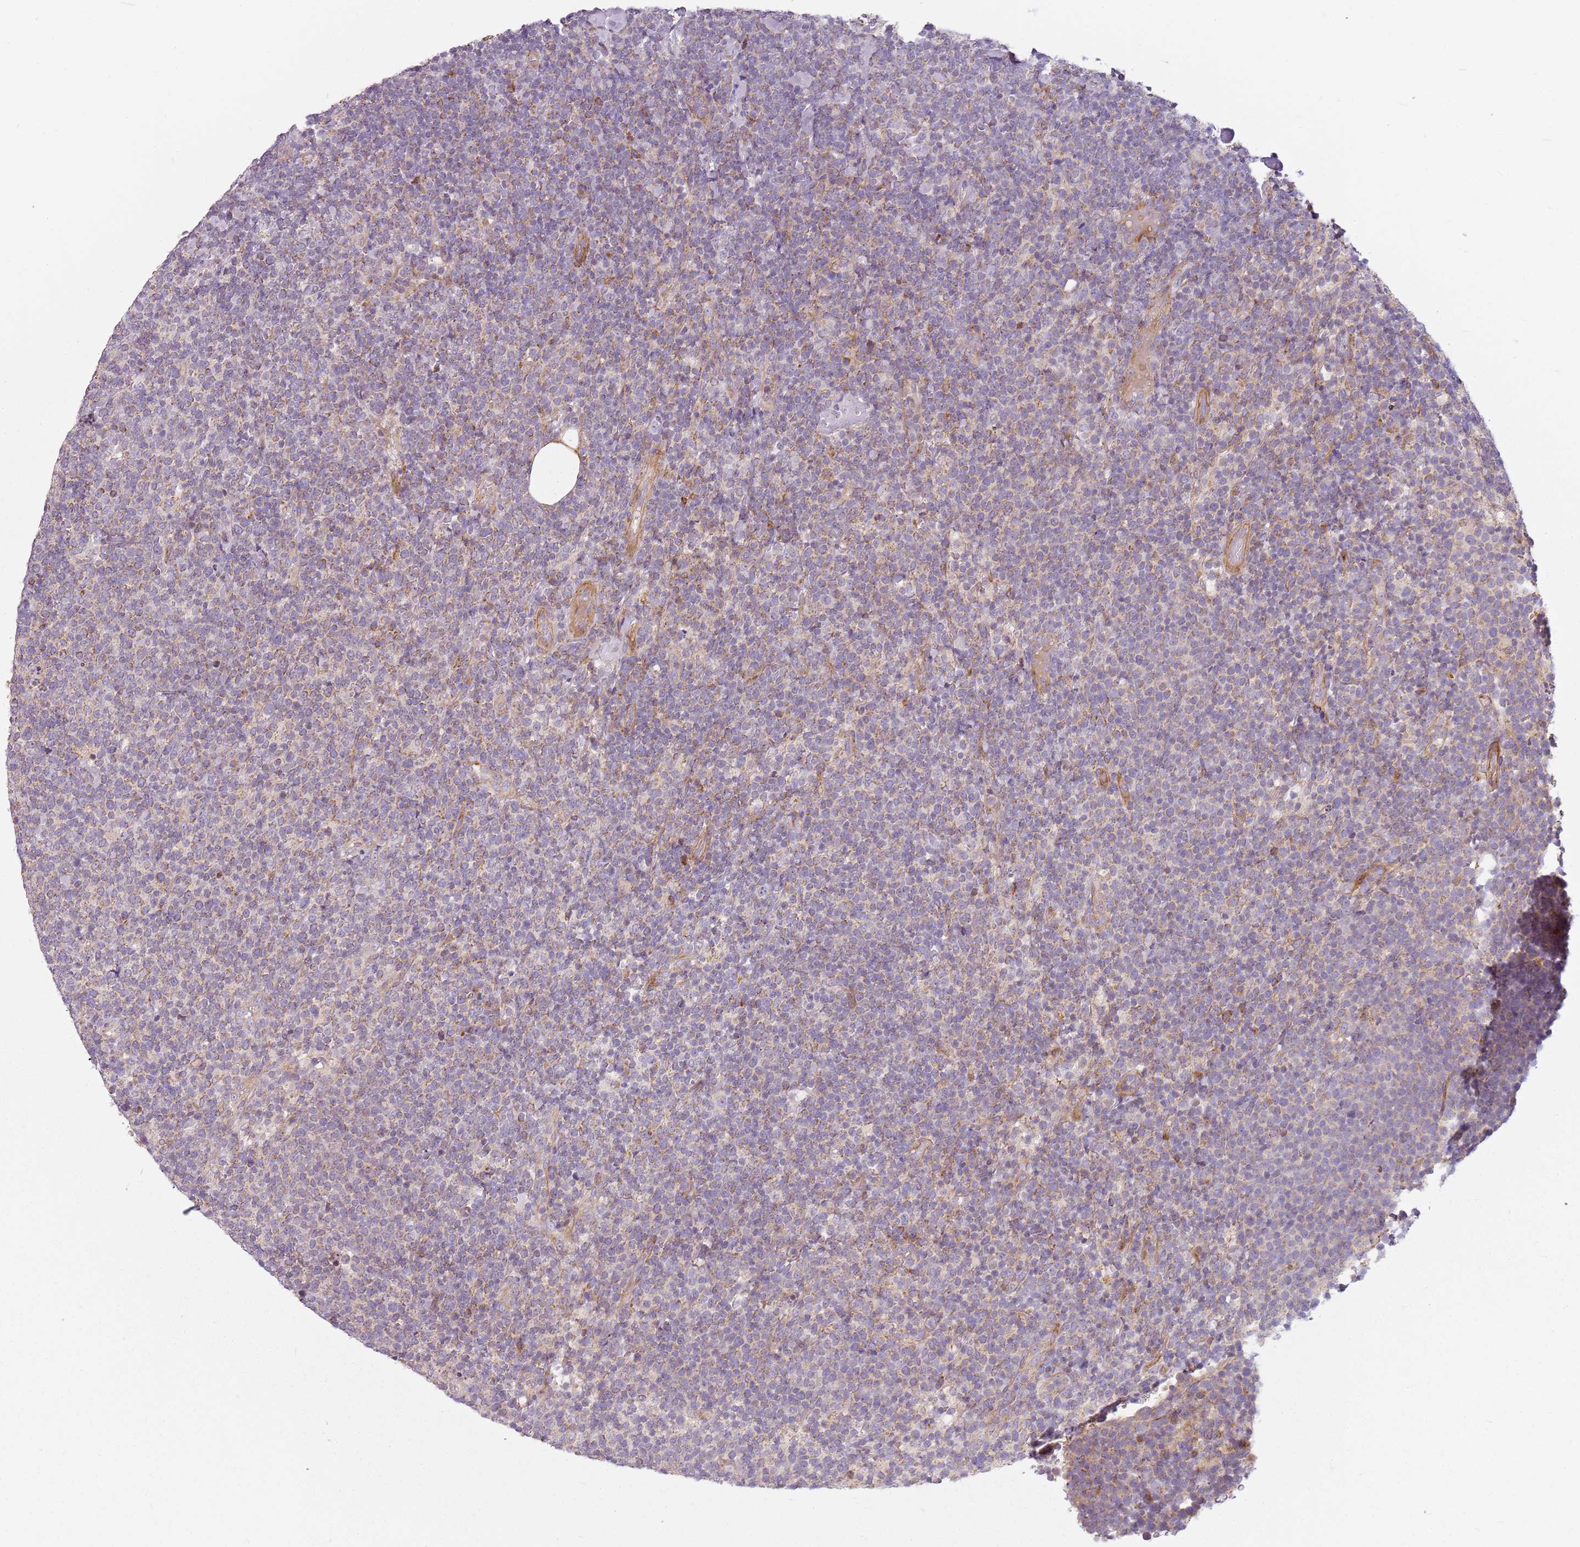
{"staining": {"intensity": "negative", "quantity": "none", "location": "none"}, "tissue": "lymphoma", "cell_type": "Tumor cells", "image_type": "cancer", "snomed": [{"axis": "morphology", "description": "Malignant lymphoma, non-Hodgkin's type, High grade"}, {"axis": "topography", "description": "Lymph node"}], "caption": "High magnification brightfield microscopy of lymphoma stained with DAB (brown) and counterstained with hematoxylin (blue): tumor cells show no significant staining. The staining is performed using DAB brown chromogen with nuclei counter-stained in using hematoxylin.", "gene": "TMEM200C", "patient": {"sex": "male", "age": 61}}